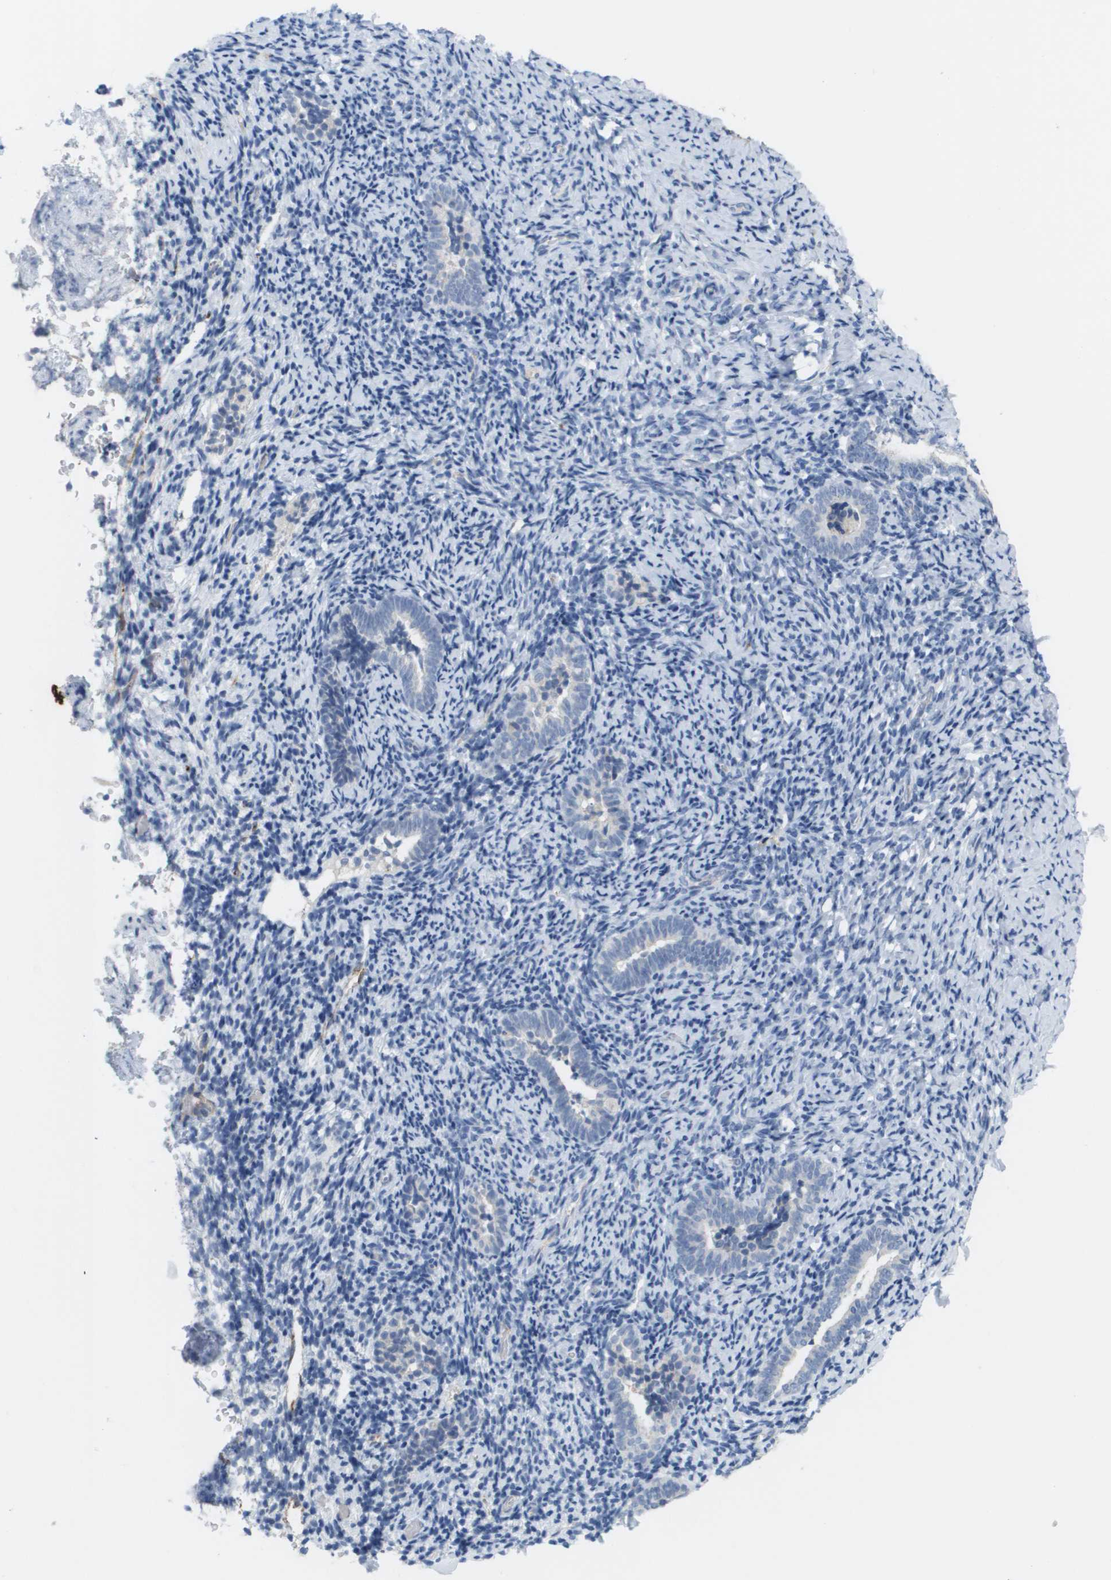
{"staining": {"intensity": "negative", "quantity": "none", "location": "none"}, "tissue": "endometrium", "cell_type": "Cells in endometrial stroma", "image_type": "normal", "snomed": [{"axis": "morphology", "description": "Normal tissue, NOS"}, {"axis": "topography", "description": "Endometrium"}], "caption": "Immunohistochemistry of normal human endometrium reveals no positivity in cells in endometrial stroma. (DAB (3,3'-diaminobenzidine) IHC, high magnification).", "gene": "ANGPT2", "patient": {"sex": "female", "age": 51}}